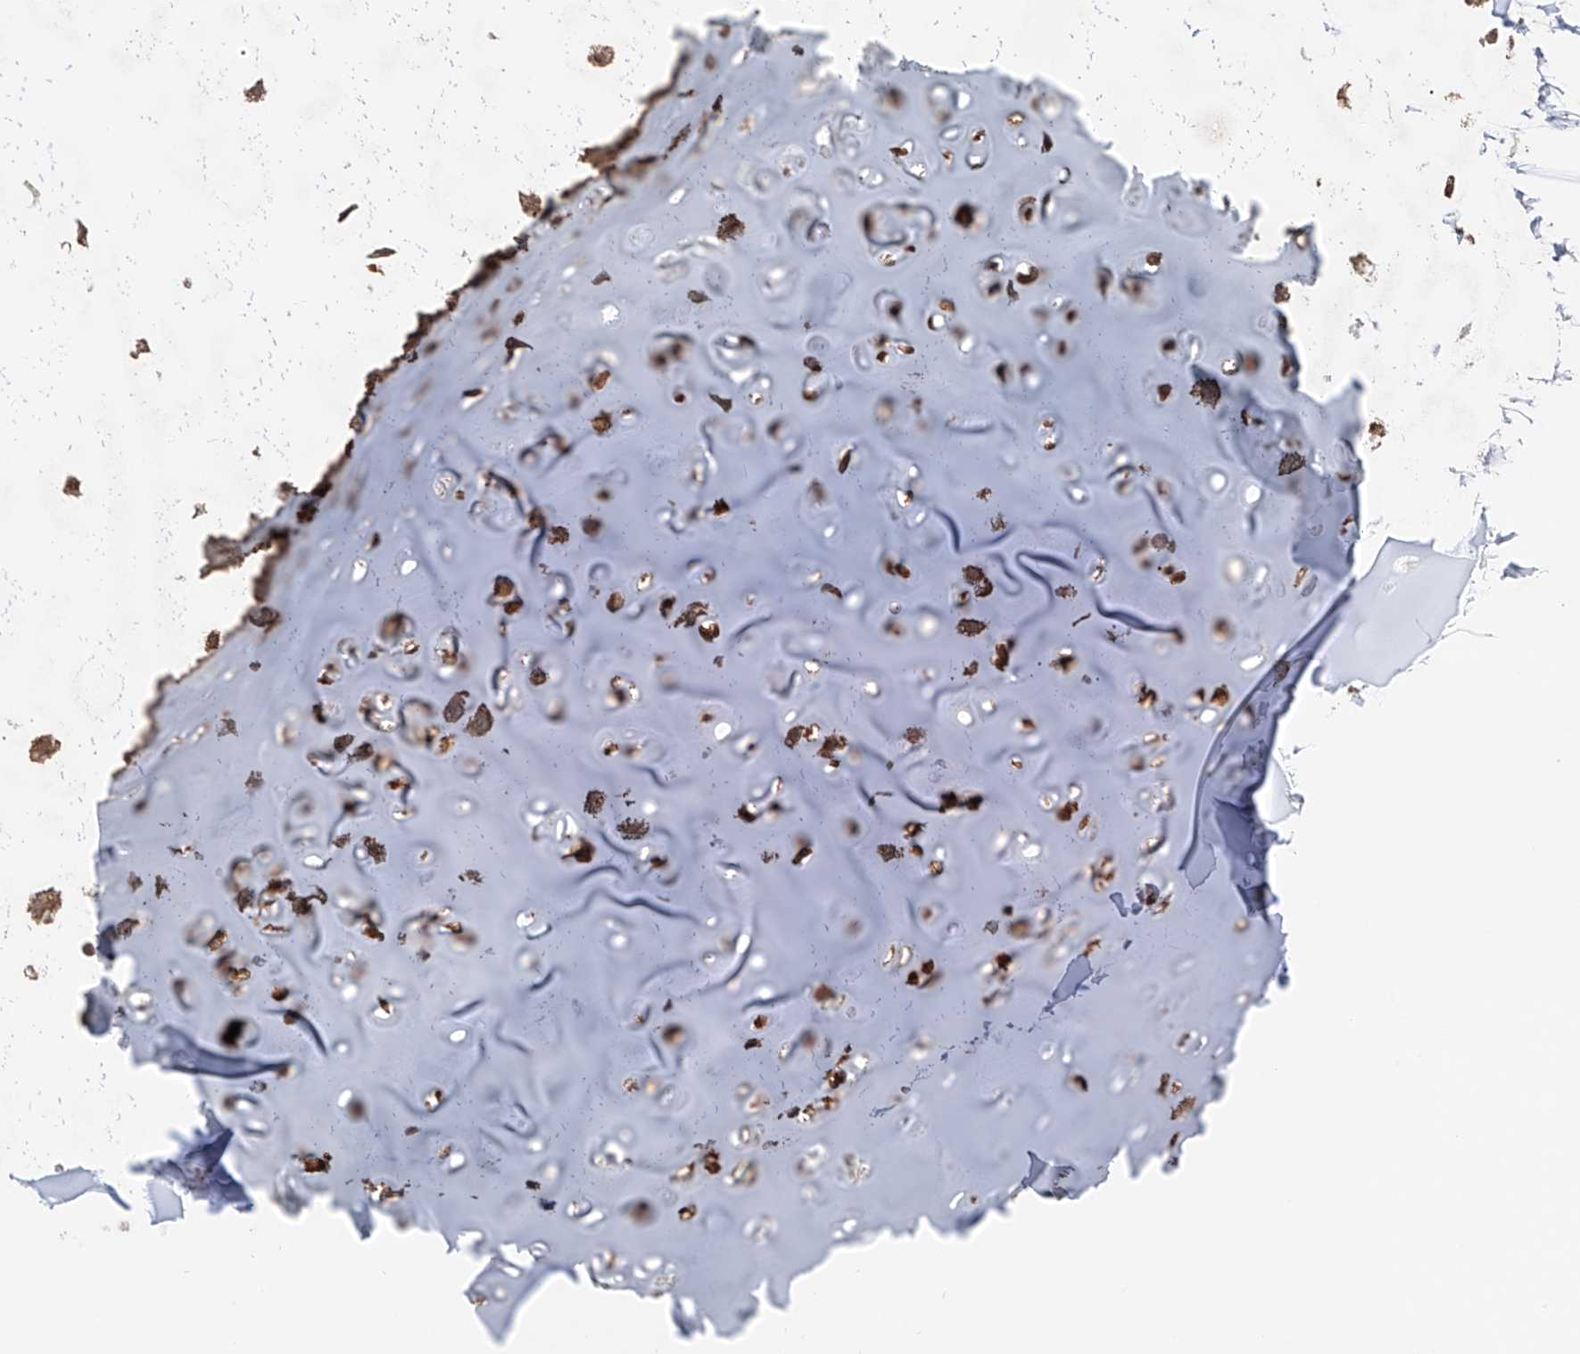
{"staining": {"intensity": "moderate", "quantity": ">75%", "location": "cytoplasmic/membranous"}, "tissue": "adipose tissue", "cell_type": "Adipocytes", "image_type": "normal", "snomed": [{"axis": "morphology", "description": "Normal tissue, NOS"}, {"axis": "morphology", "description": "Basal cell carcinoma"}, {"axis": "topography", "description": "Cartilage tissue"}, {"axis": "topography", "description": "Nasopharynx"}, {"axis": "topography", "description": "Oral tissue"}], "caption": "Adipose tissue stained with a brown dye reveals moderate cytoplasmic/membranous positive staining in approximately >75% of adipocytes.", "gene": "FAM135A", "patient": {"sex": "female", "age": 77}}